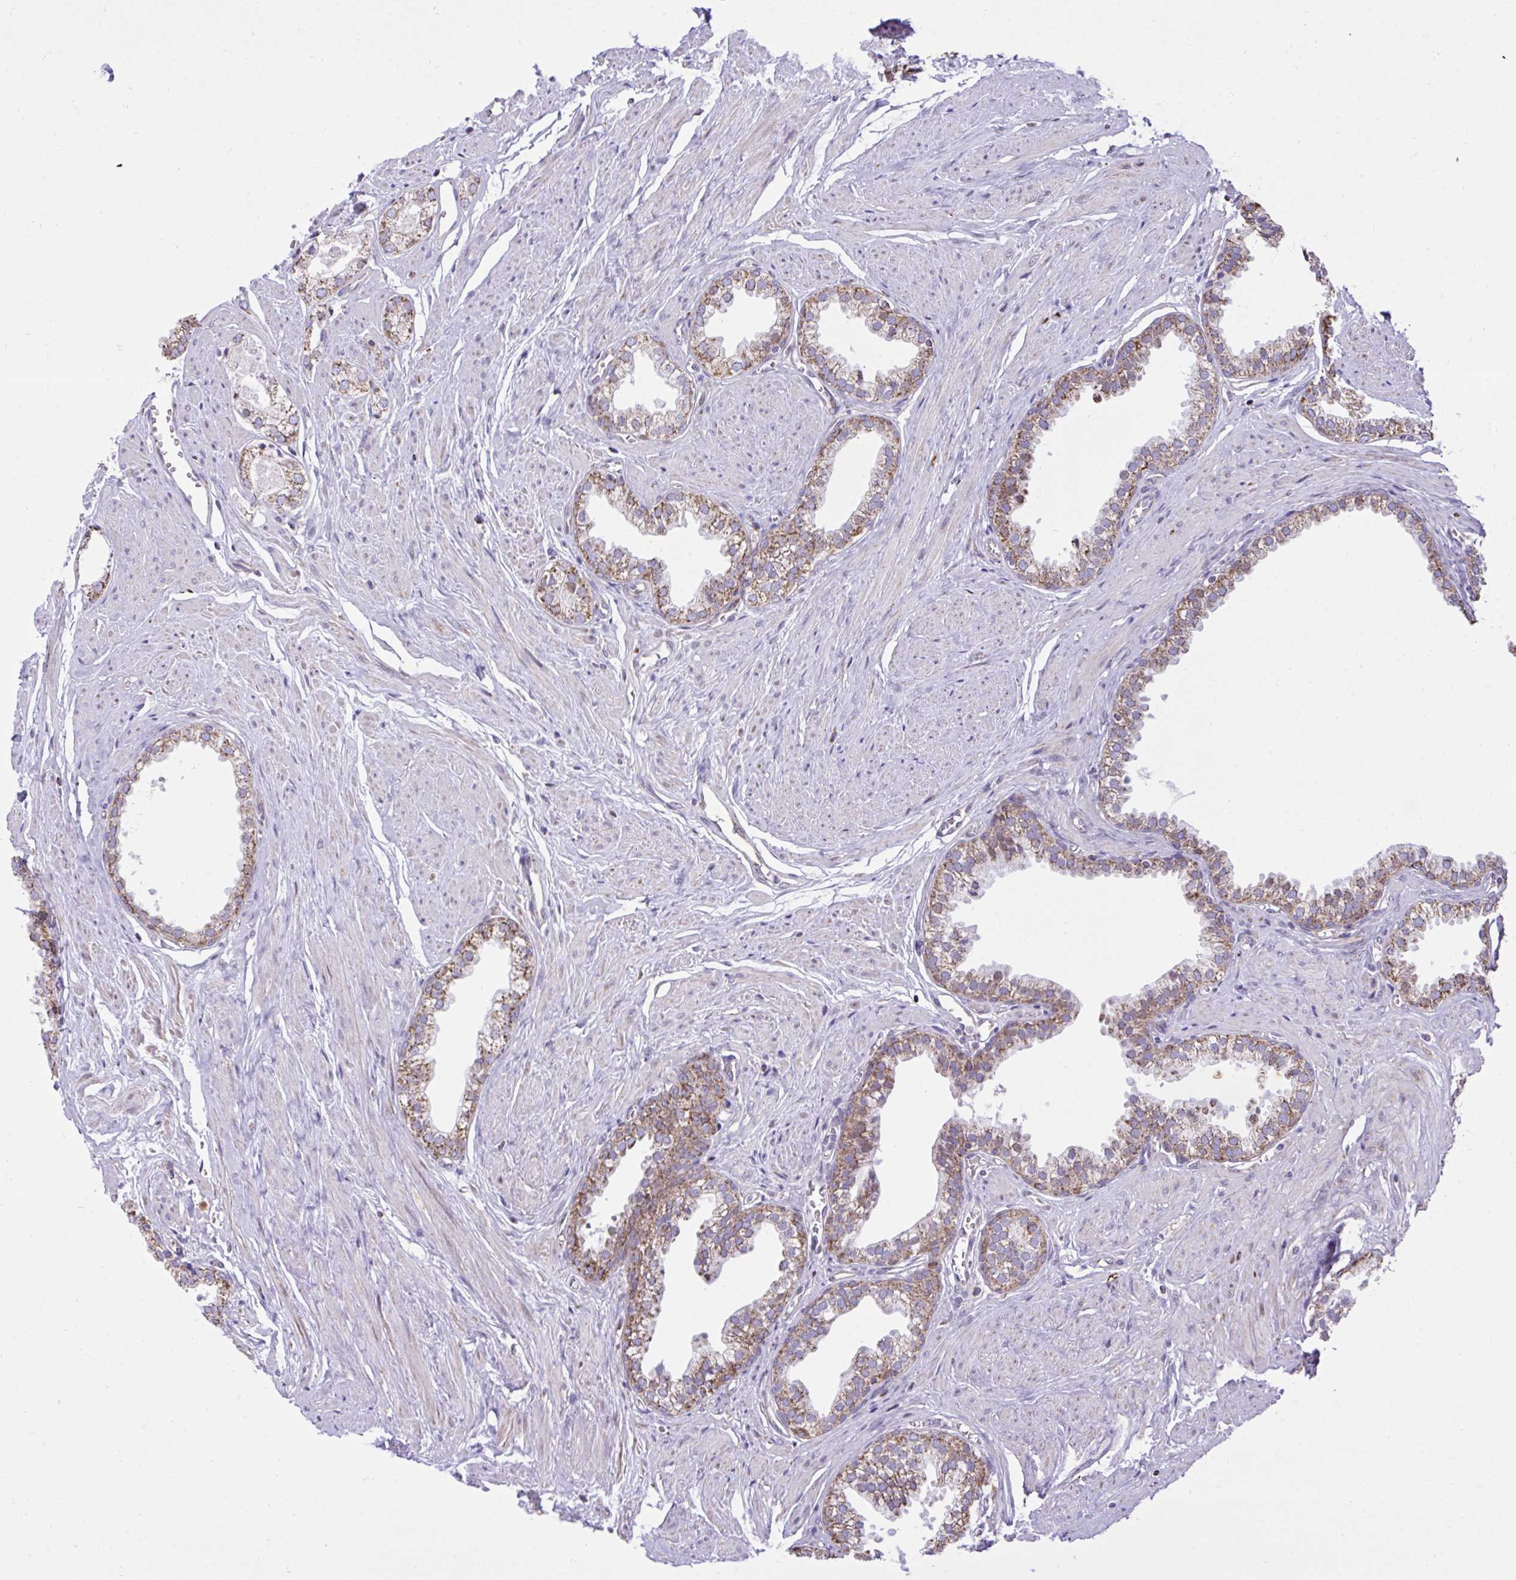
{"staining": {"intensity": "strong", "quantity": ">75%", "location": "cytoplasmic/membranous"}, "tissue": "prostate", "cell_type": "Glandular cells", "image_type": "normal", "snomed": [{"axis": "morphology", "description": "Normal tissue, NOS"}, {"axis": "topography", "description": "Prostate"}, {"axis": "topography", "description": "Peripheral nerve tissue"}], "caption": "High-magnification brightfield microscopy of benign prostate stained with DAB (brown) and counterstained with hematoxylin (blue). glandular cells exhibit strong cytoplasmic/membranous positivity is seen in approximately>75% of cells.", "gene": "ZNF362", "patient": {"sex": "male", "age": 55}}